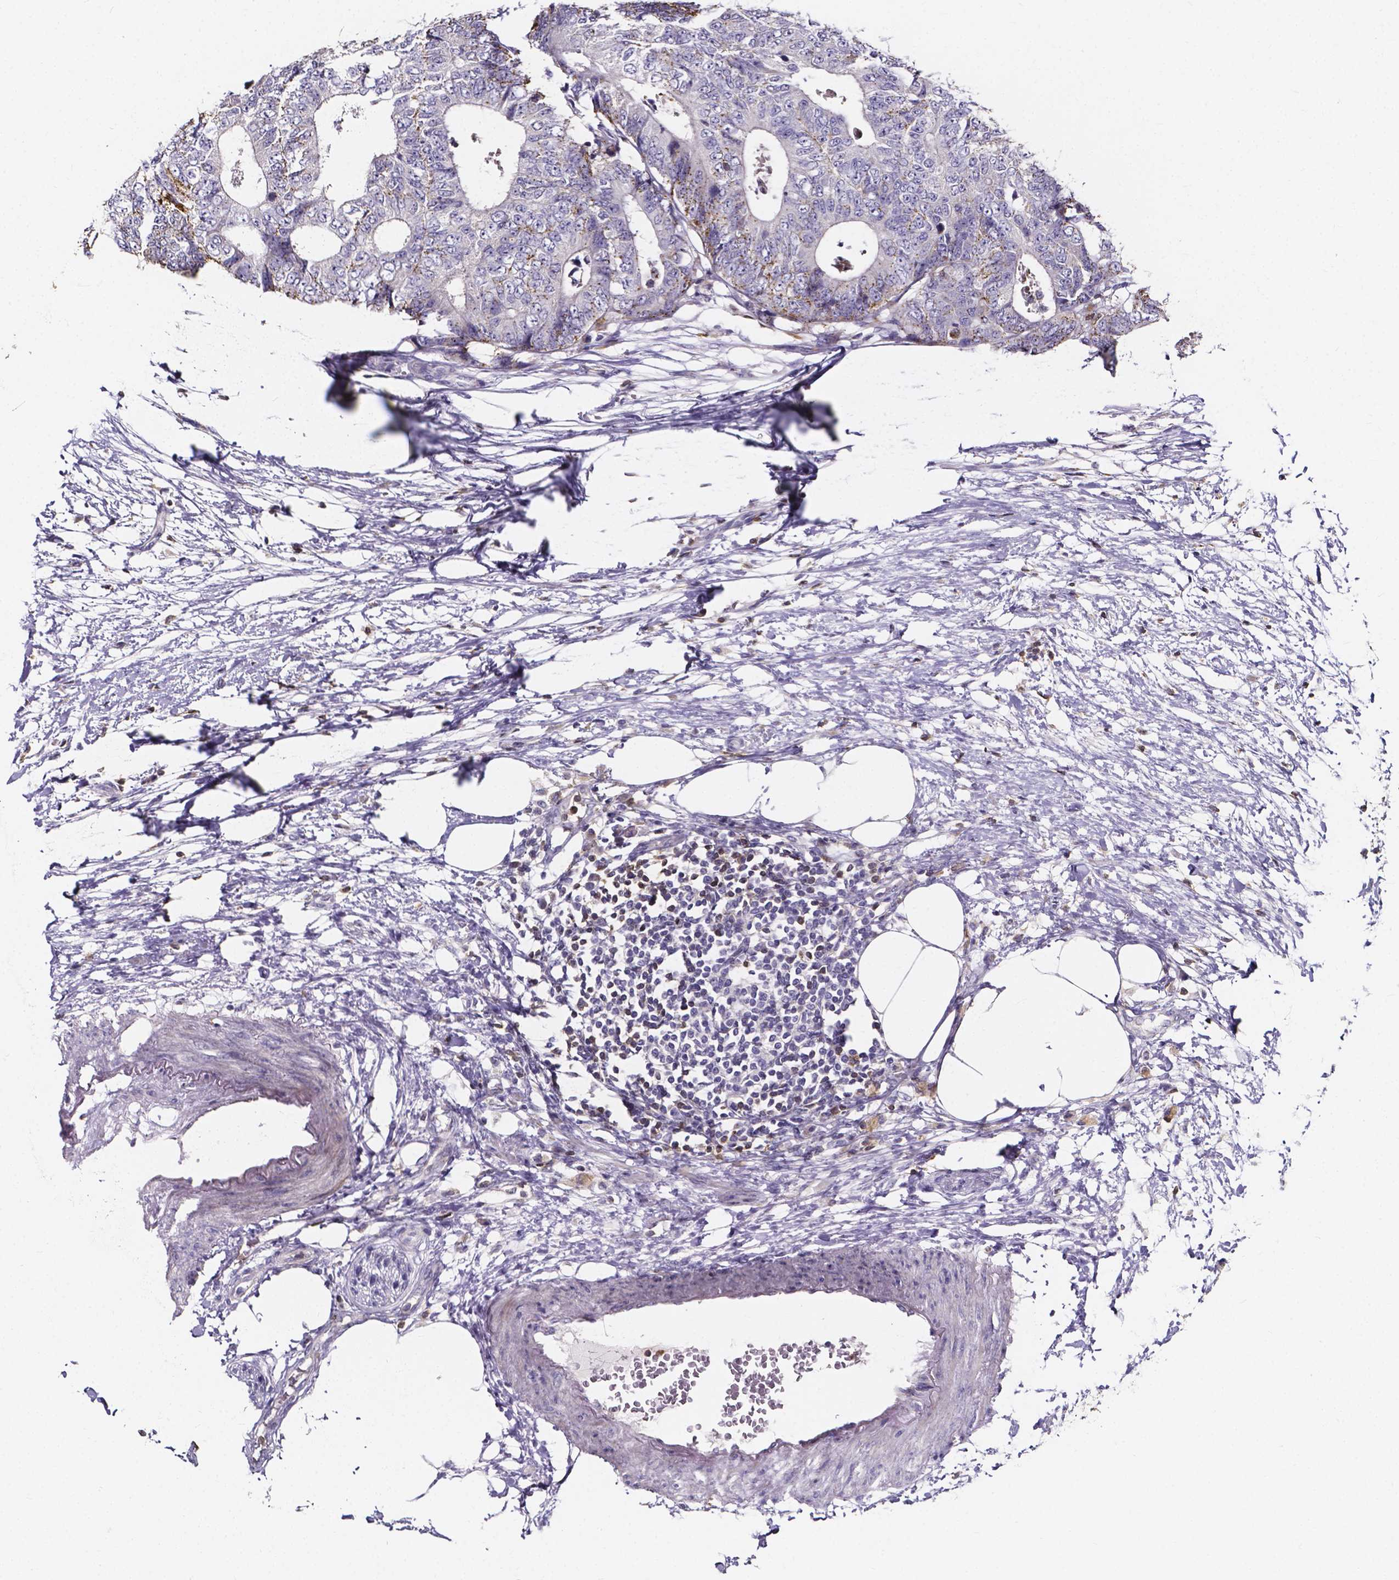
{"staining": {"intensity": "moderate", "quantity": "<25%", "location": "cytoplasmic/membranous"}, "tissue": "colorectal cancer", "cell_type": "Tumor cells", "image_type": "cancer", "snomed": [{"axis": "morphology", "description": "Adenocarcinoma, NOS"}, {"axis": "topography", "description": "Colon"}], "caption": "IHC photomicrograph of neoplastic tissue: human colorectal adenocarcinoma stained using immunohistochemistry reveals low levels of moderate protein expression localized specifically in the cytoplasmic/membranous of tumor cells, appearing as a cytoplasmic/membranous brown color.", "gene": "THEMIS", "patient": {"sex": "female", "age": 48}}